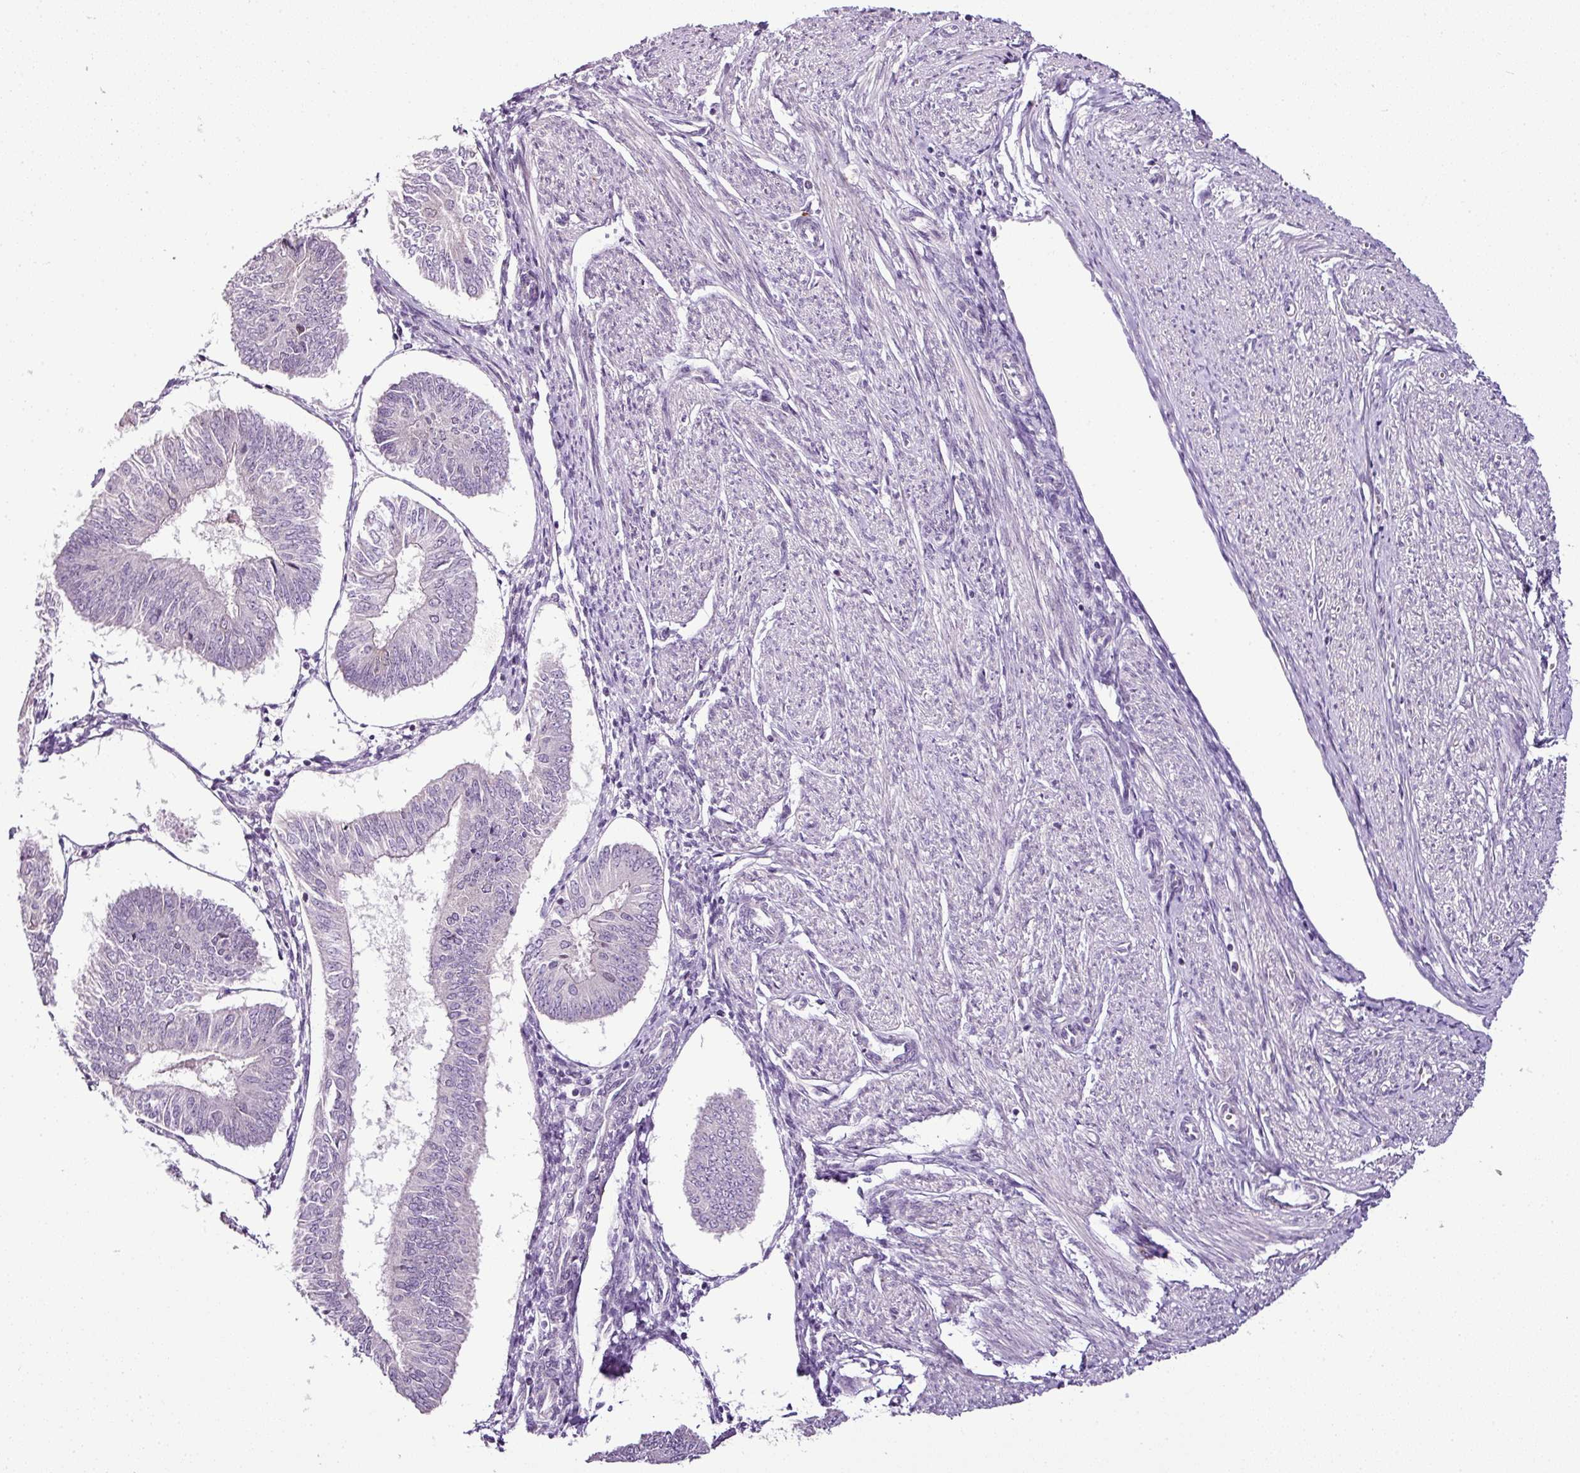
{"staining": {"intensity": "negative", "quantity": "none", "location": "none"}, "tissue": "endometrial cancer", "cell_type": "Tumor cells", "image_type": "cancer", "snomed": [{"axis": "morphology", "description": "Adenocarcinoma, NOS"}, {"axis": "topography", "description": "Endometrium"}], "caption": "Tumor cells show no significant positivity in endometrial adenocarcinoma. The staining is performed using DAB brown chromogen with nuclei counter-stained in using hematoxylin.", "gene": "TEX30", "patient": {"sex": "female", "age": 58}}